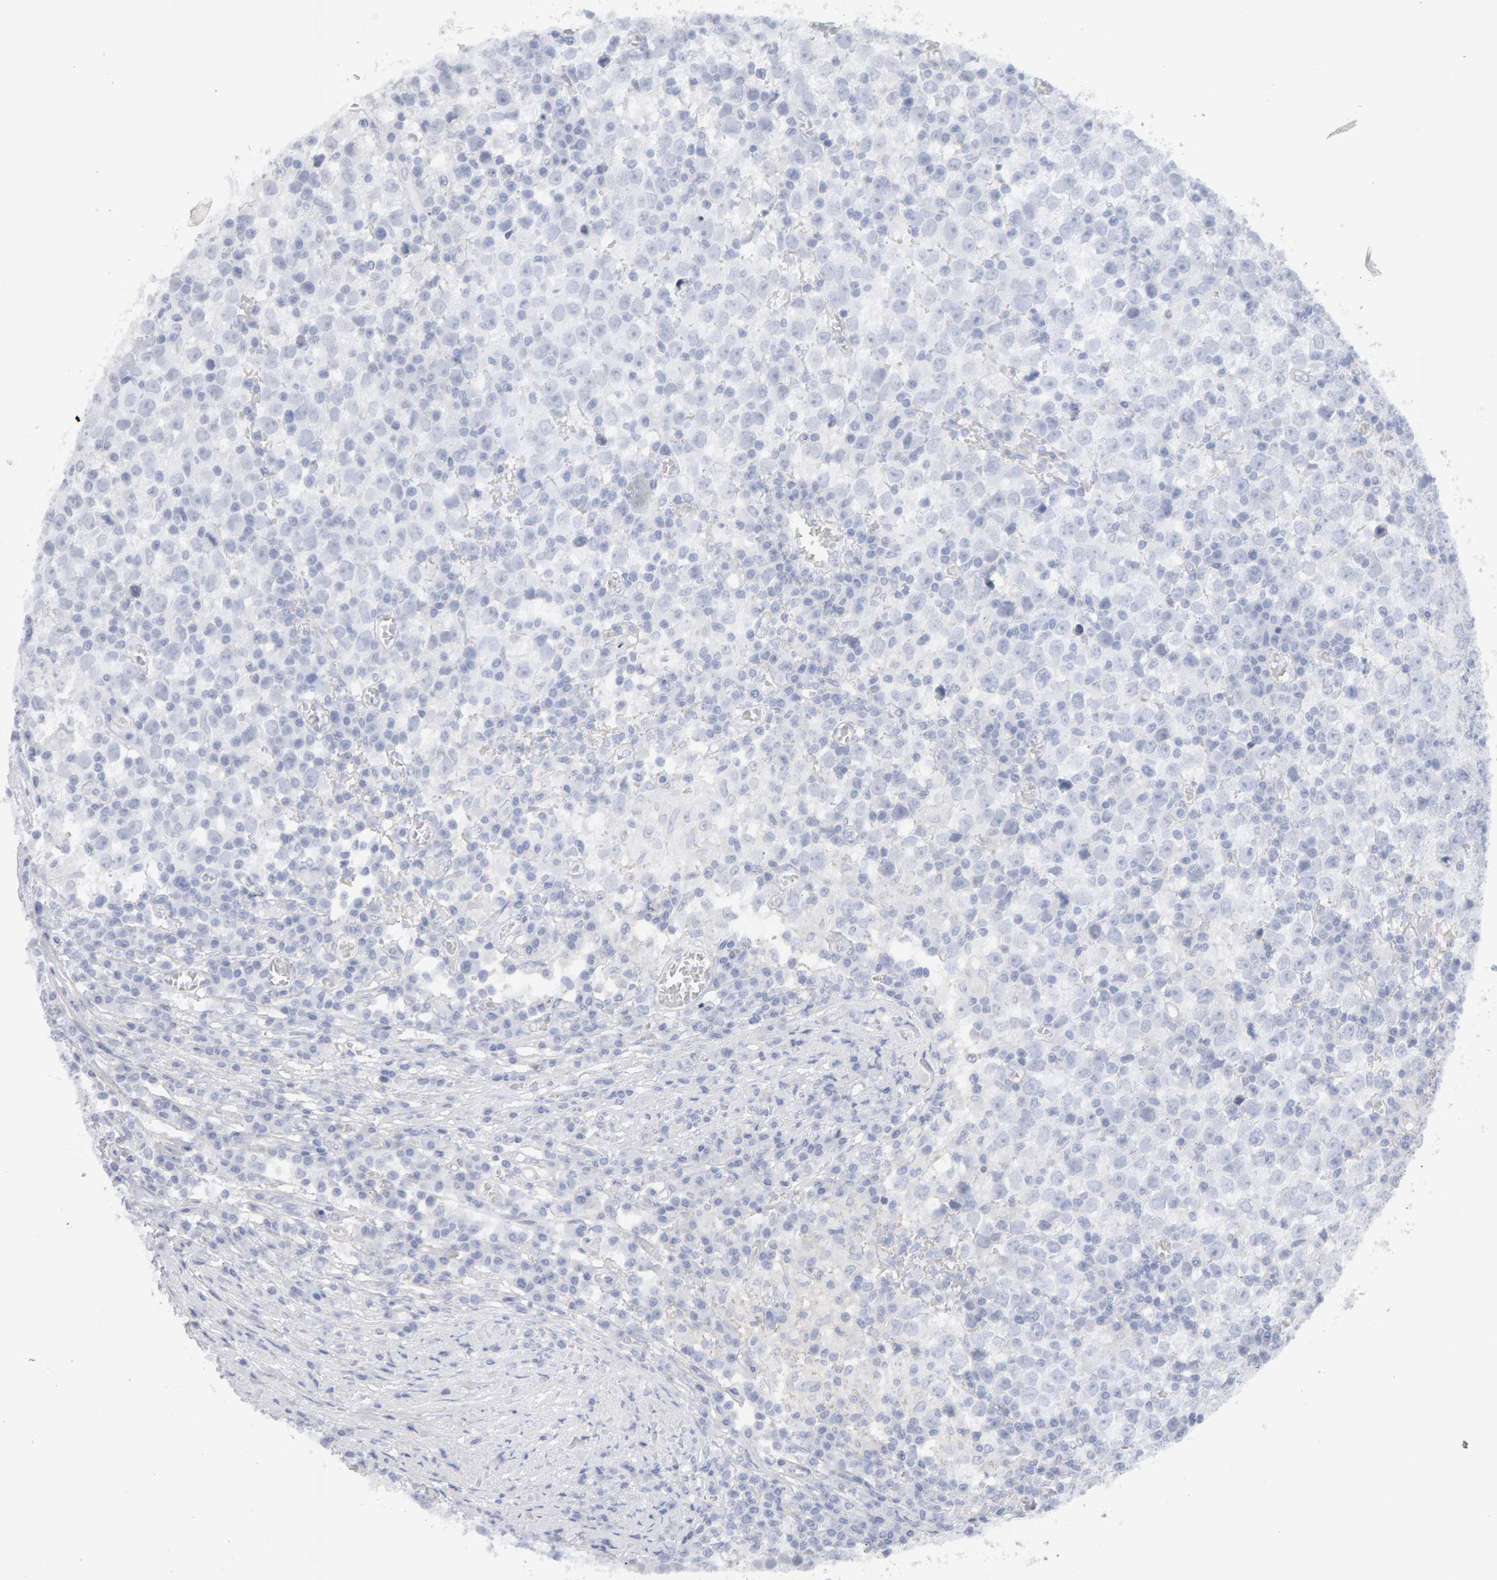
{"staining": {"intensity": "negative", "quantity": "none", "location": "none"}, "tissue": "testis cancer", "cell_type": "Tumor cells", "image_type": "cancer", "snomed": [{"axis": "morphology", "description": "Seminoma, NOS"}, {"axis": "topography", "description": "Testis"}], "caption": "High magnification brightfield microscopy of testis cancer (seminoma) stained with DAB (3,3'-diaminobenzidine) (brown) and counterstained with hematoxylin (blue): tumor cells show no significant expression. (DAB IHC with hematoxylin counter stain).", "gene": "METRNL", "patient": {"sex": "male", "age": 65}}